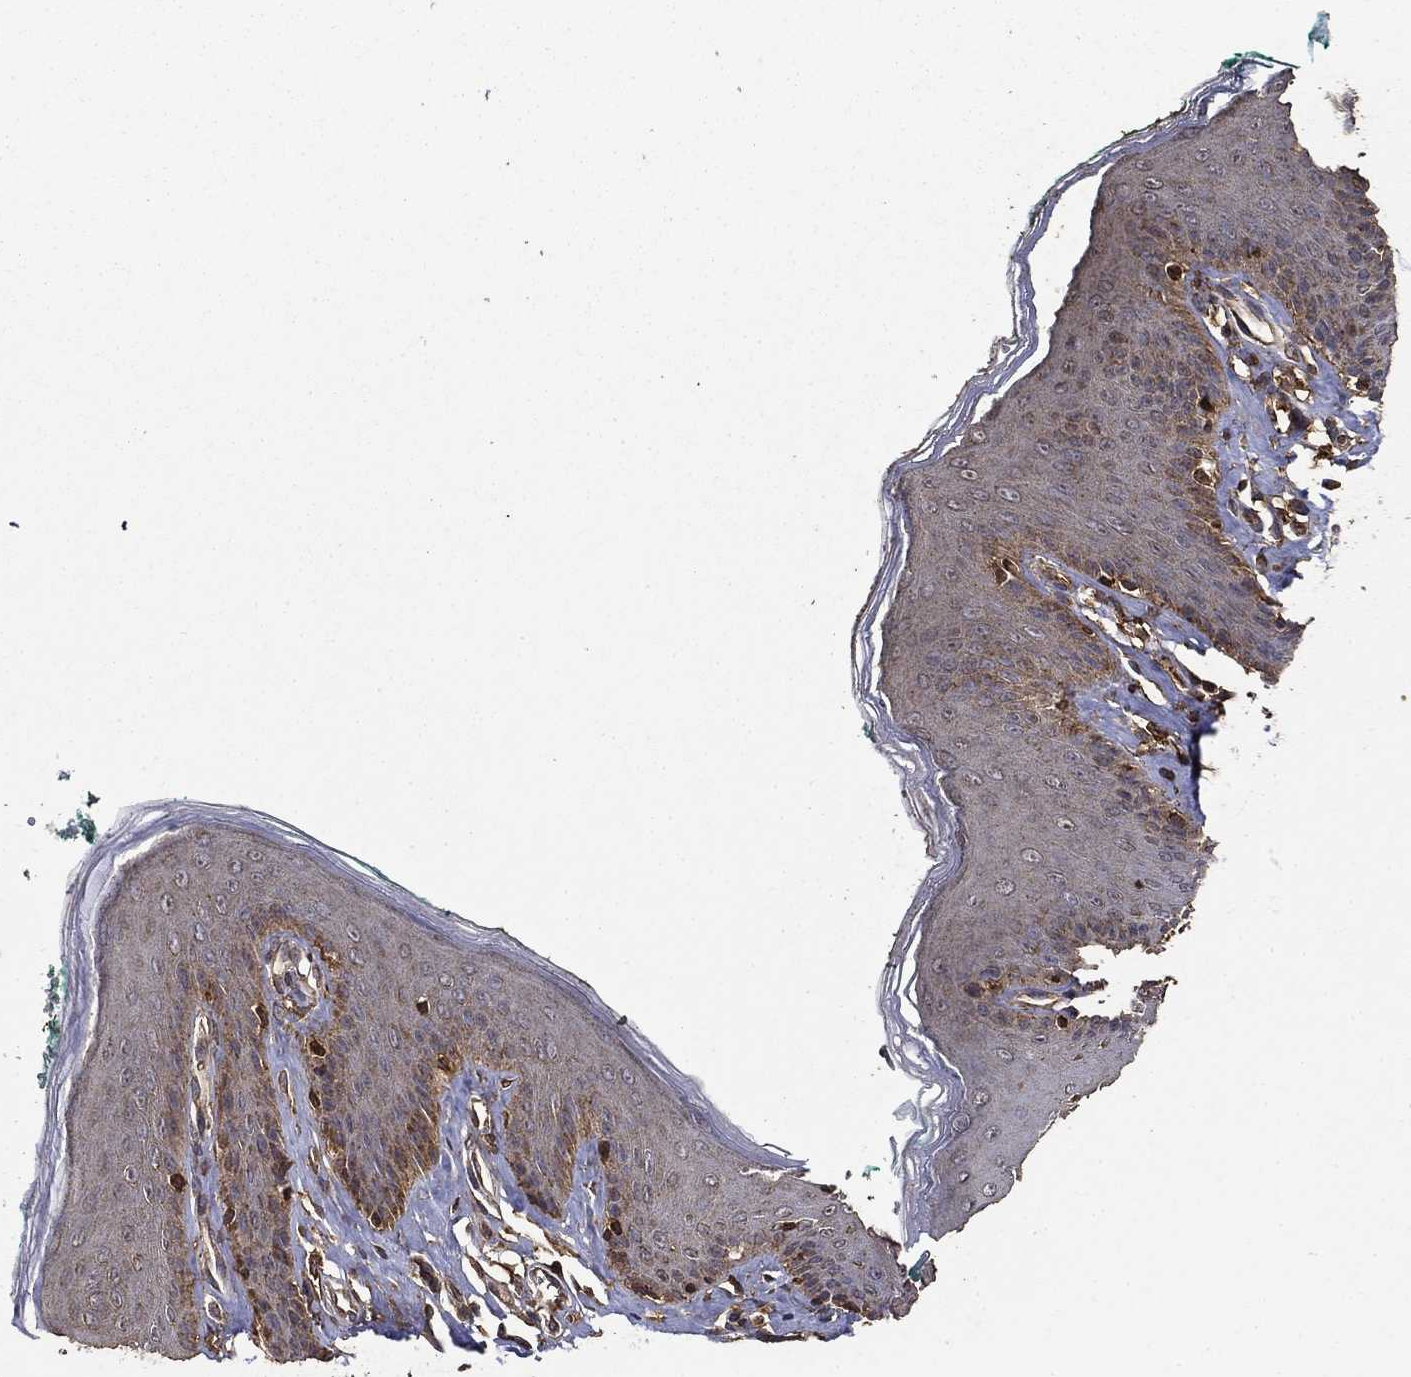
{"staining": {"intensity": "moderate", "quantity": "25%-75%", "location": "cytoplasmic/membranous"}, "tissue": "skin", "cell_type": "Epidermal cells", "image_type": "normal", "snomed": [{"axis": "morphology", "description": "Normal tissue, NOS"}, {"axis": "topography", "description": "Vulva"}], "caption": "Moderate cytoplasmic/membranous staining is appreciated in about 25%-75% of epidermal cells in benign skin.", "gene": "IFRD1", "patient": {"sex": "female", "age": 66}}